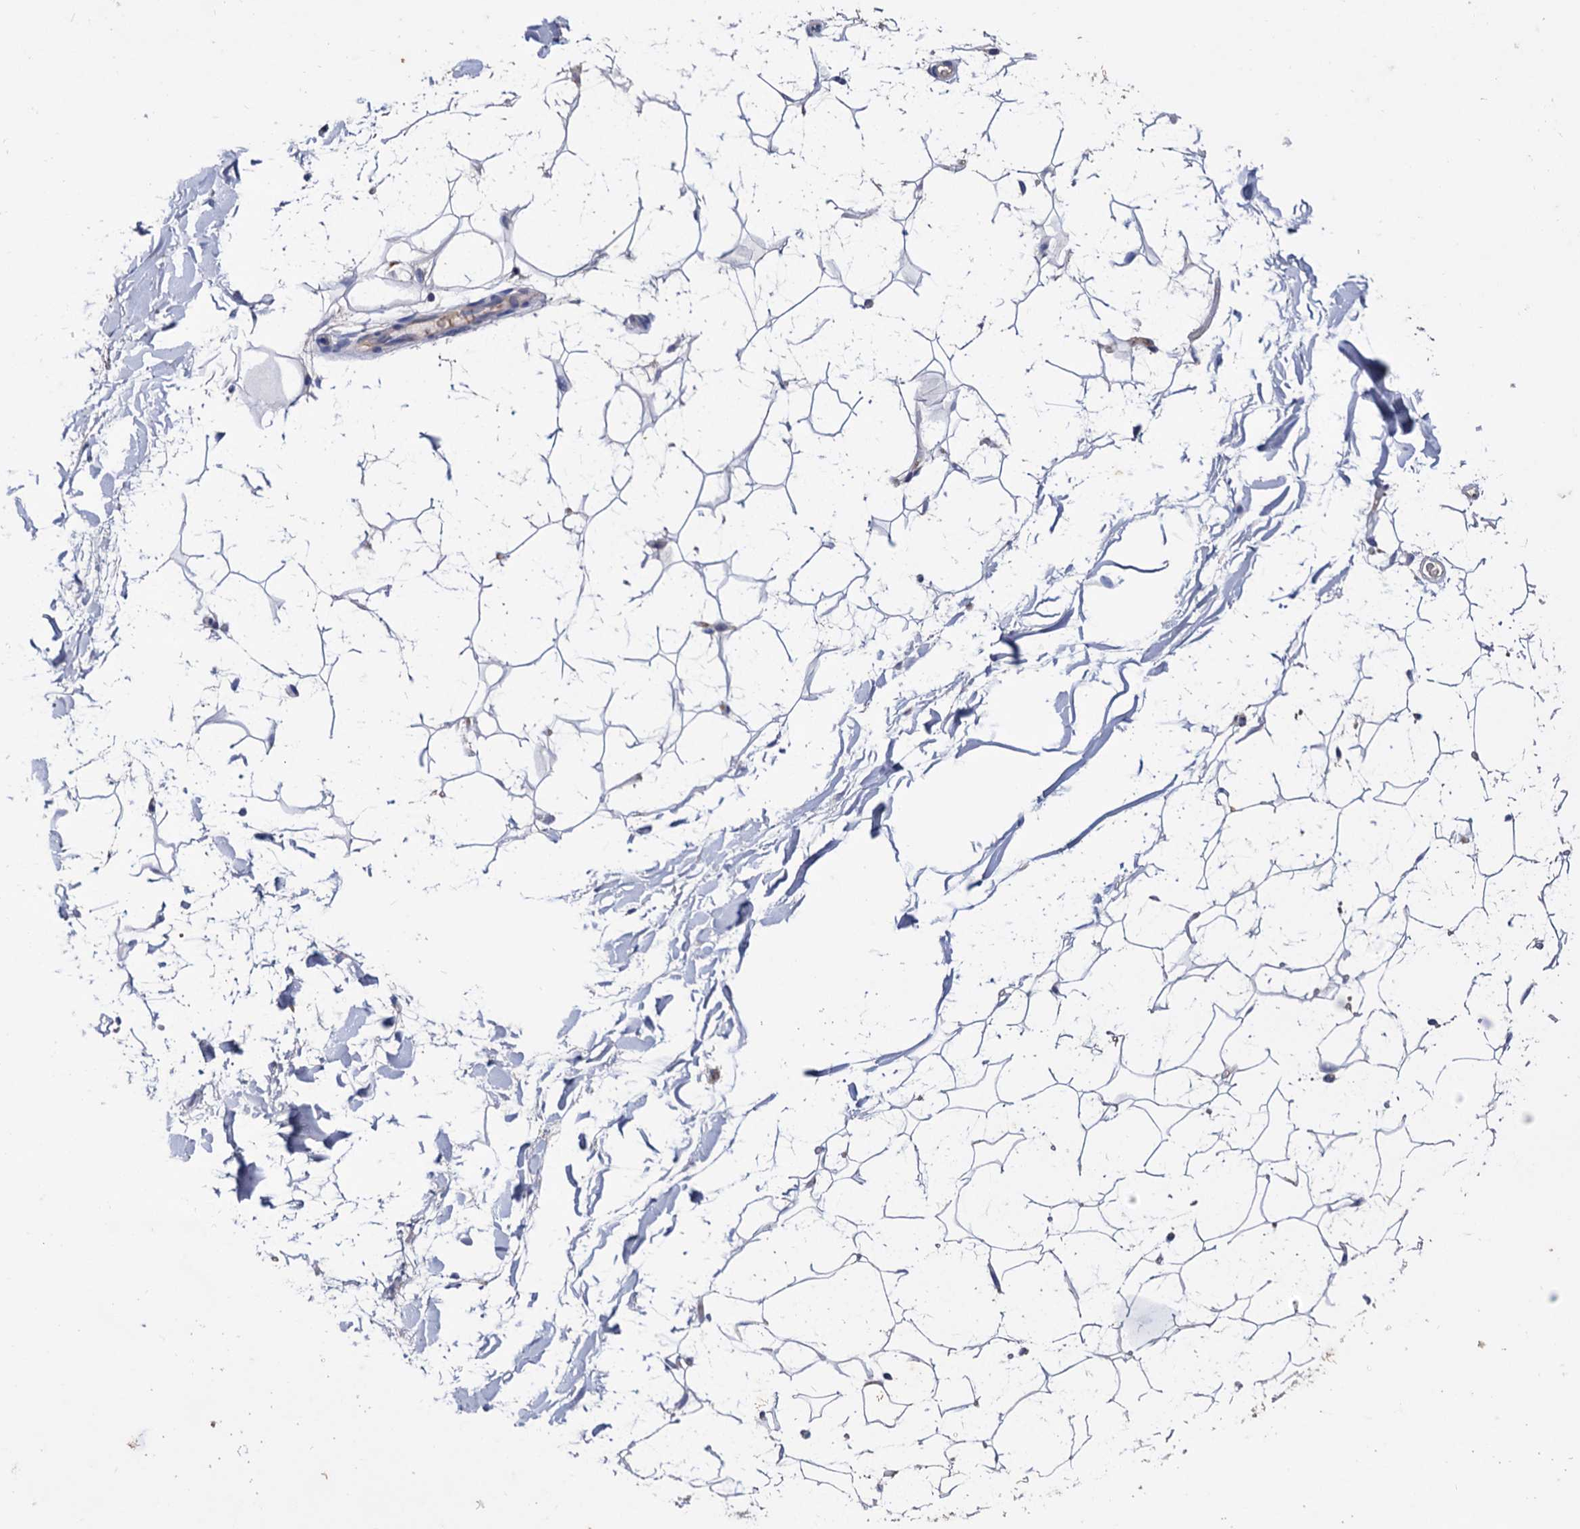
{"staining": {"intensity": "negative", "quantity": "none", "location": "none"}, "tissue": "adipose tissue", "cell_type": "Adipocytes", "image_type": "normal", "snomed": [{"axis": "morphology", "description": "Normal tissue, NOS"}, {"axis": "topography", "description": "Breast"}], "caption": "Protein analysis of unremarkable adipose tissue shows no significant expression in adipocytes. (DAB immunohistochemistry visualized using brightfield microscopy, high magnification).", "gene": "NPAS4", "patient": {"sex": "female", "age": 26}}